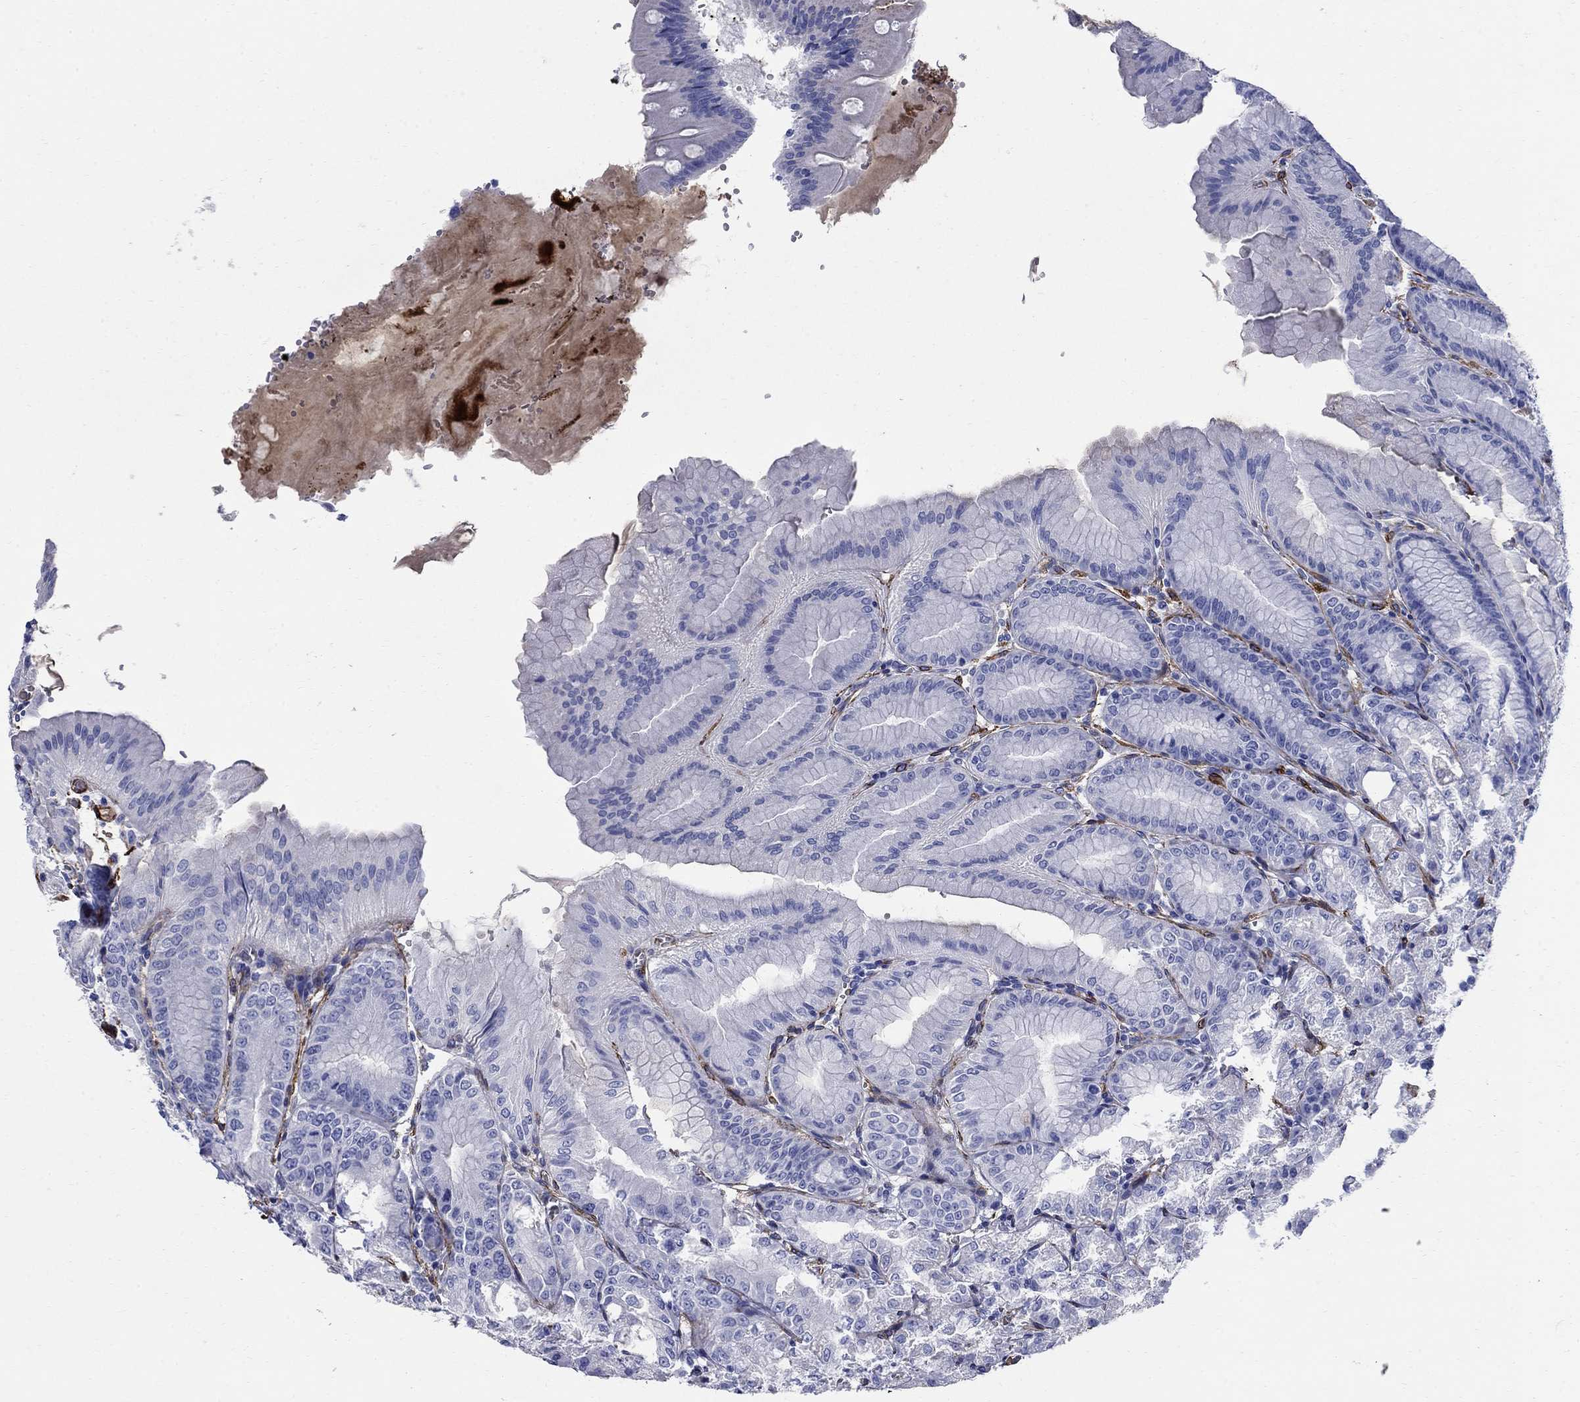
{"staining": {"intensity": "negative", "quantity": "none", "location": "none"}, "tissue": "stomach", "cell_type": "Glandular cells", "image_type": "normal", "snomed": [{"axis": "morphology", "description": "Normal tissue, NOS"}, {"axis": "topography", "description": "Stomach"}], "caption": "Immunohistochemistry (IHC) image of unremarkable stomach stained for a protein (brown), which demonstrates no expression in glandular cells.", "gene": "VTN", "patient": {"sex": "male", "age": 71}}